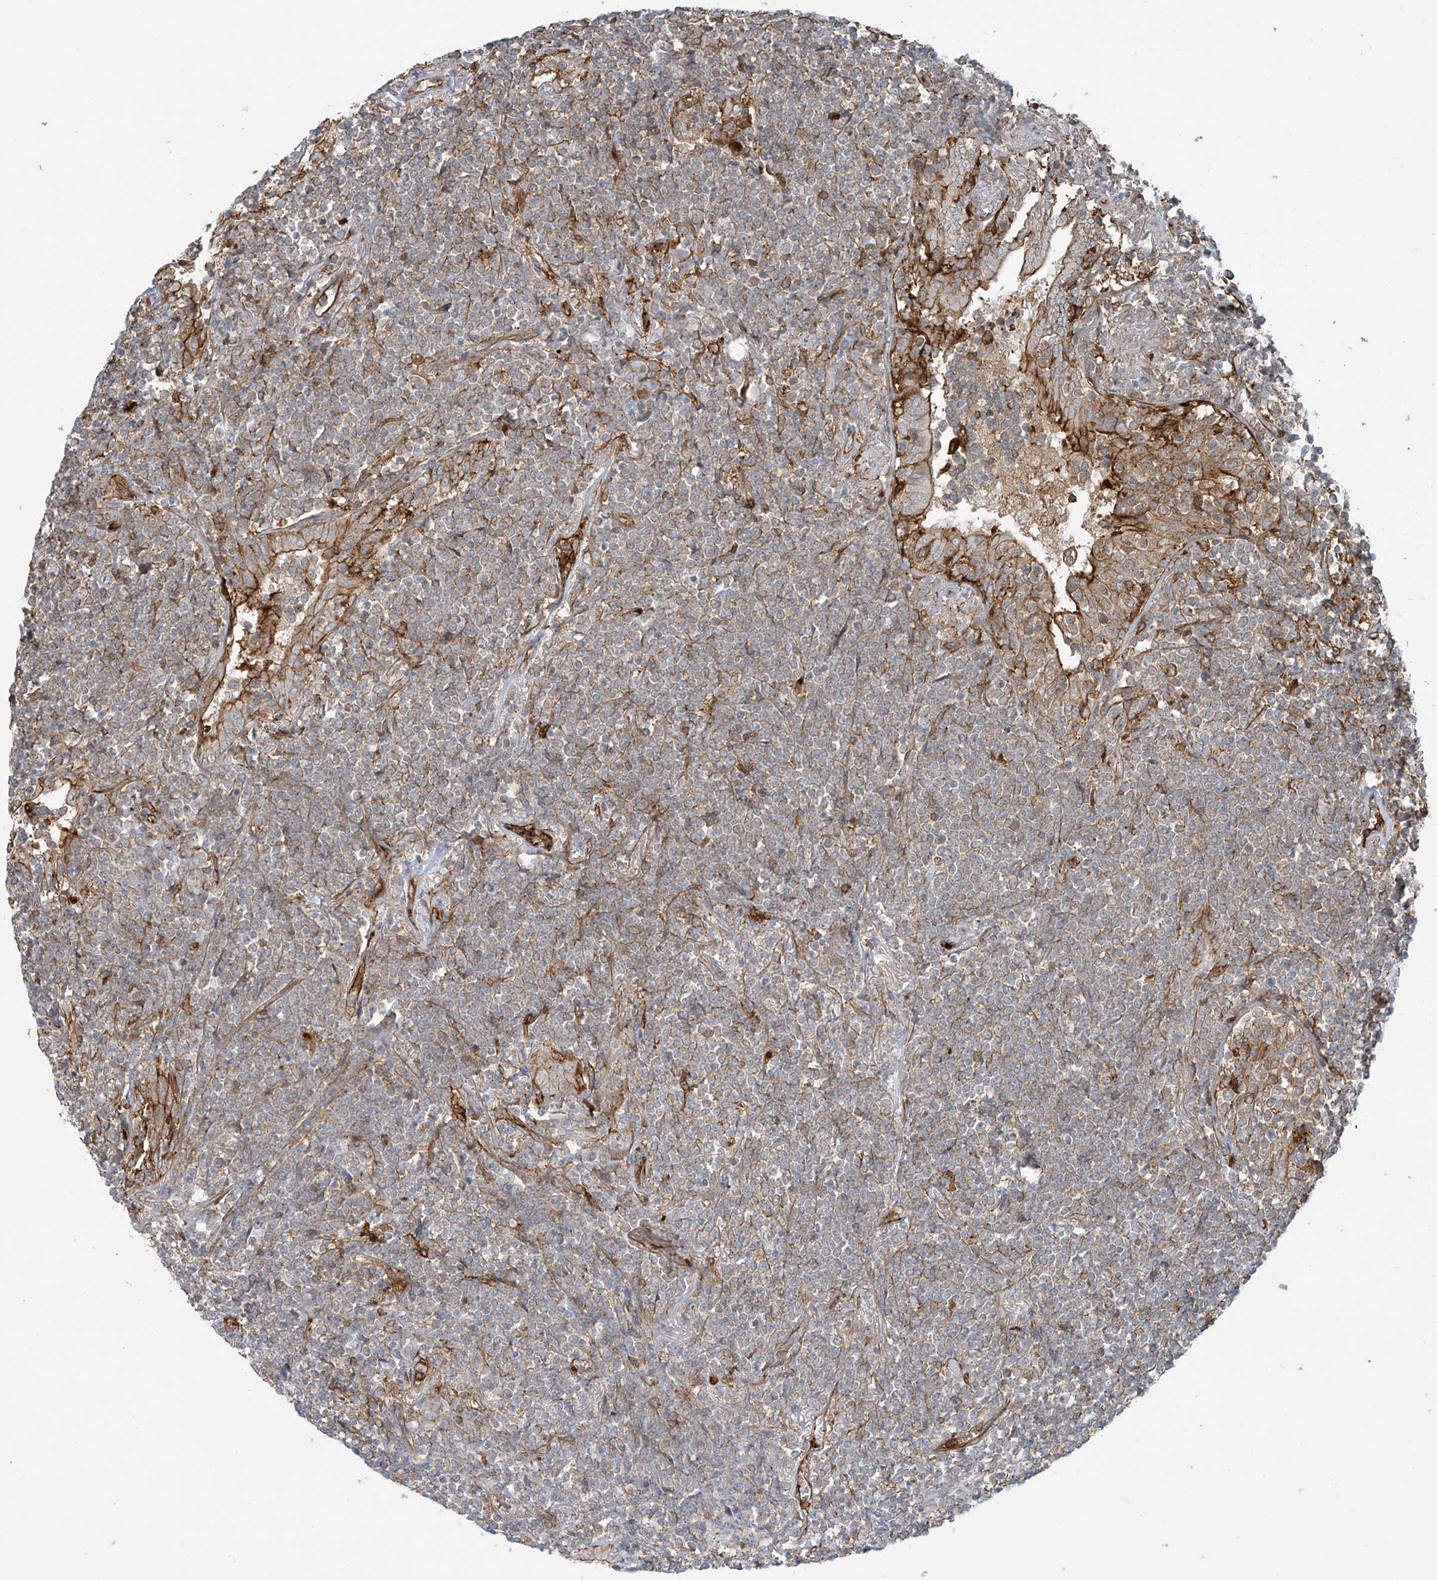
{"staining": {"intensity": "weak", "quantity": "25%-75%", "location": "cytoplasmic/membranous"}, "tissue": "lymphoma", "cell_type": "Tumor cells", "image_type": "cancer", "snomed": [{"axis": "morphology", "description": "Malignant lymphoma, non-Hodgkin's type, Low grade"}, {"axis": "topography", "description": "Lung"}], "caption": "Lymphoma was stained to show a protein in brown. There is low levels of weak cytoplasmic/membranous expression in approximately 25%-75% of tumor cells. Immunohistochemistry stains the protein of interest in brown and the nuclei are stained blue.", "gene": "SLC9A2", "patient": {"sex": "female", "age": 71}}